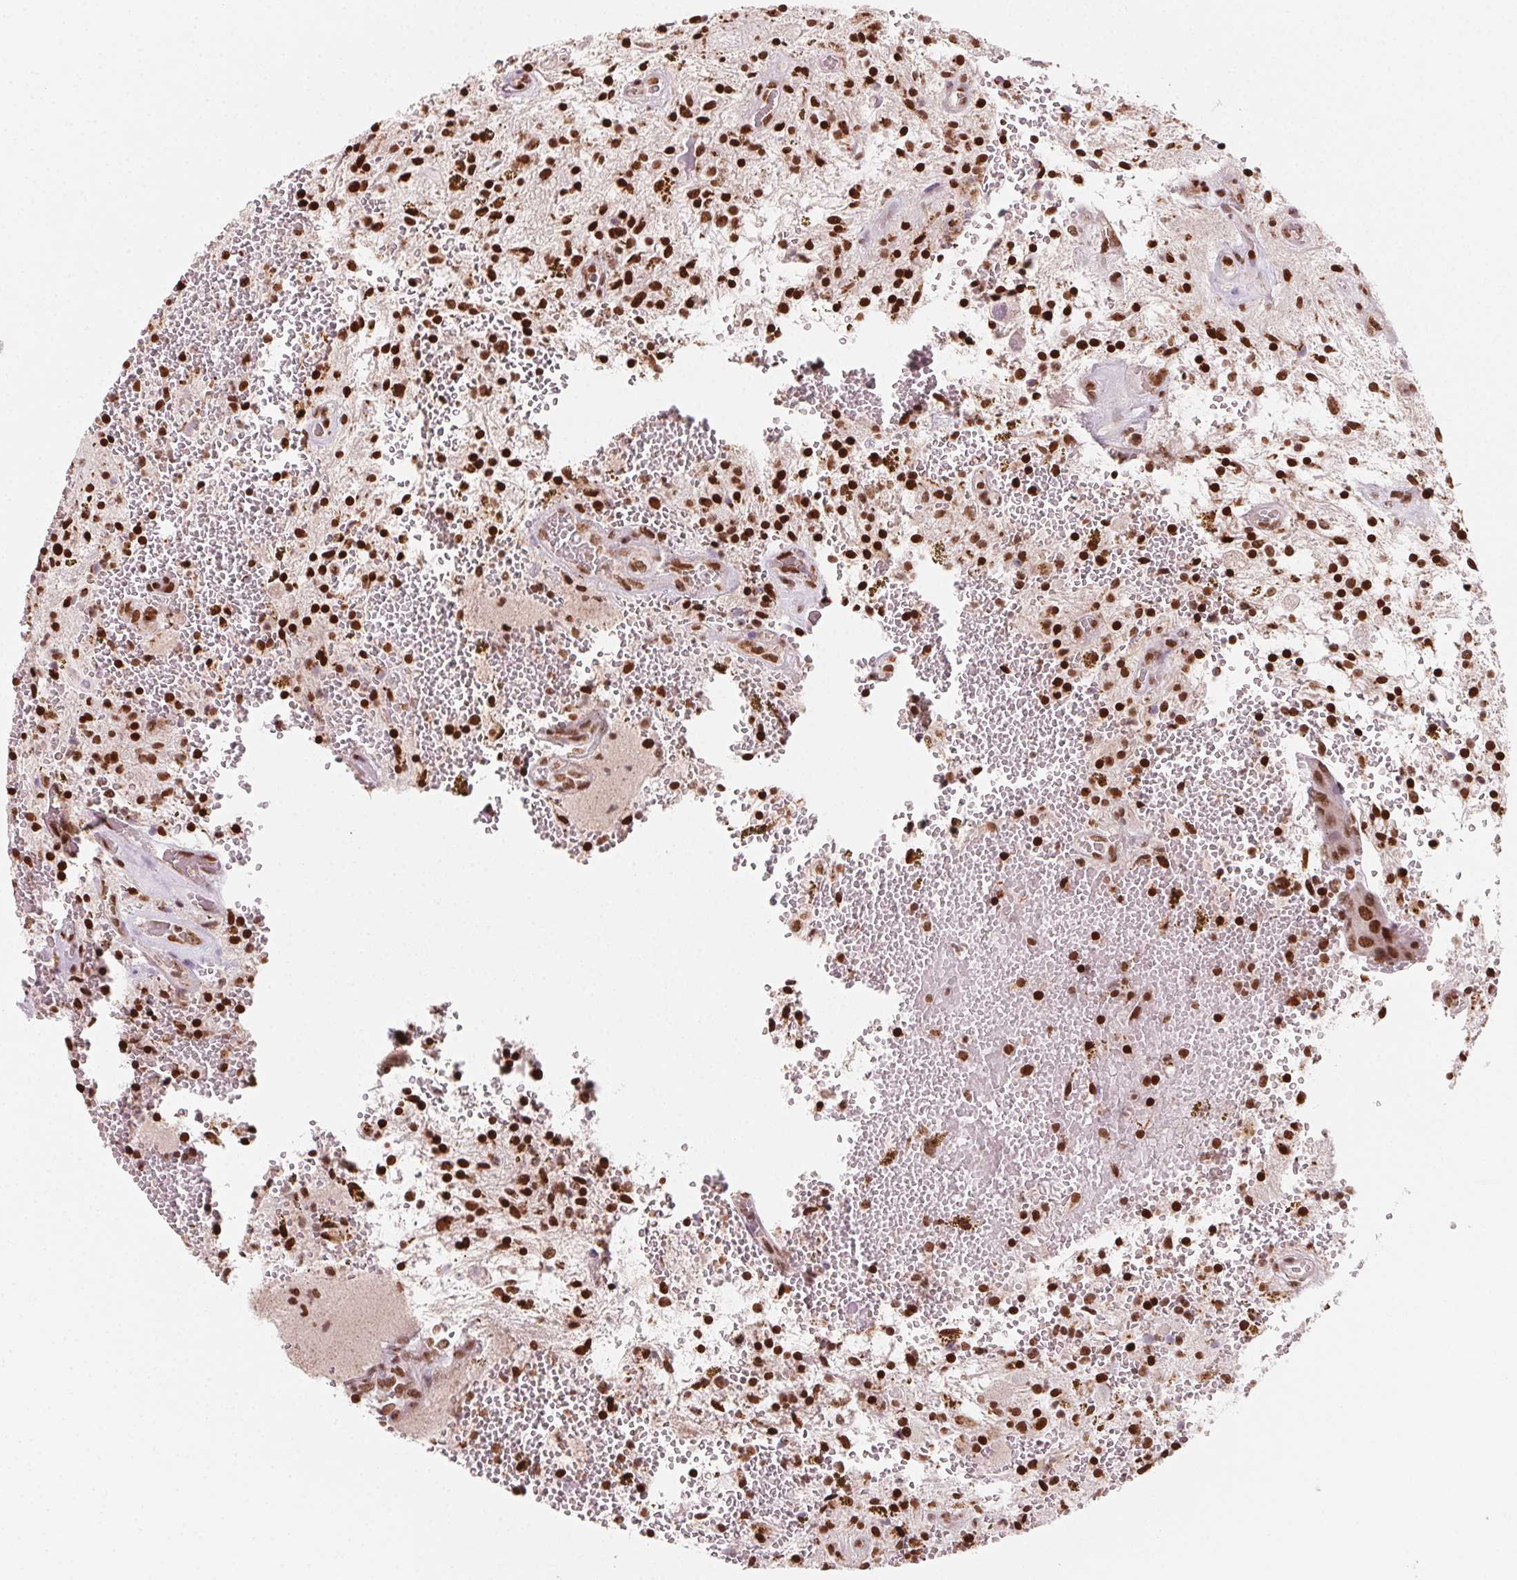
{"staining": {"intensity": "strong", "quantity": ">75%", "location": "cytoplasmic/membranous,nuclear"}, "tissue": "glioma", "cell_type": "Tumor cells", "image_type": "cancer", "snomed": [{"axis": "morphology", "description": "Glioma, malignant, Low grade"}, {"axis": "topography", "description": "Cerebellum"}], "caption": "Protein expression analysis of human low-grade glioma (malignant) reveals strong cytoplasmic/membranous and nuclear expression in about >75% of tumor cells.", "gene": "TOPORS", "patient": {"sex": "female", "age": 14}}